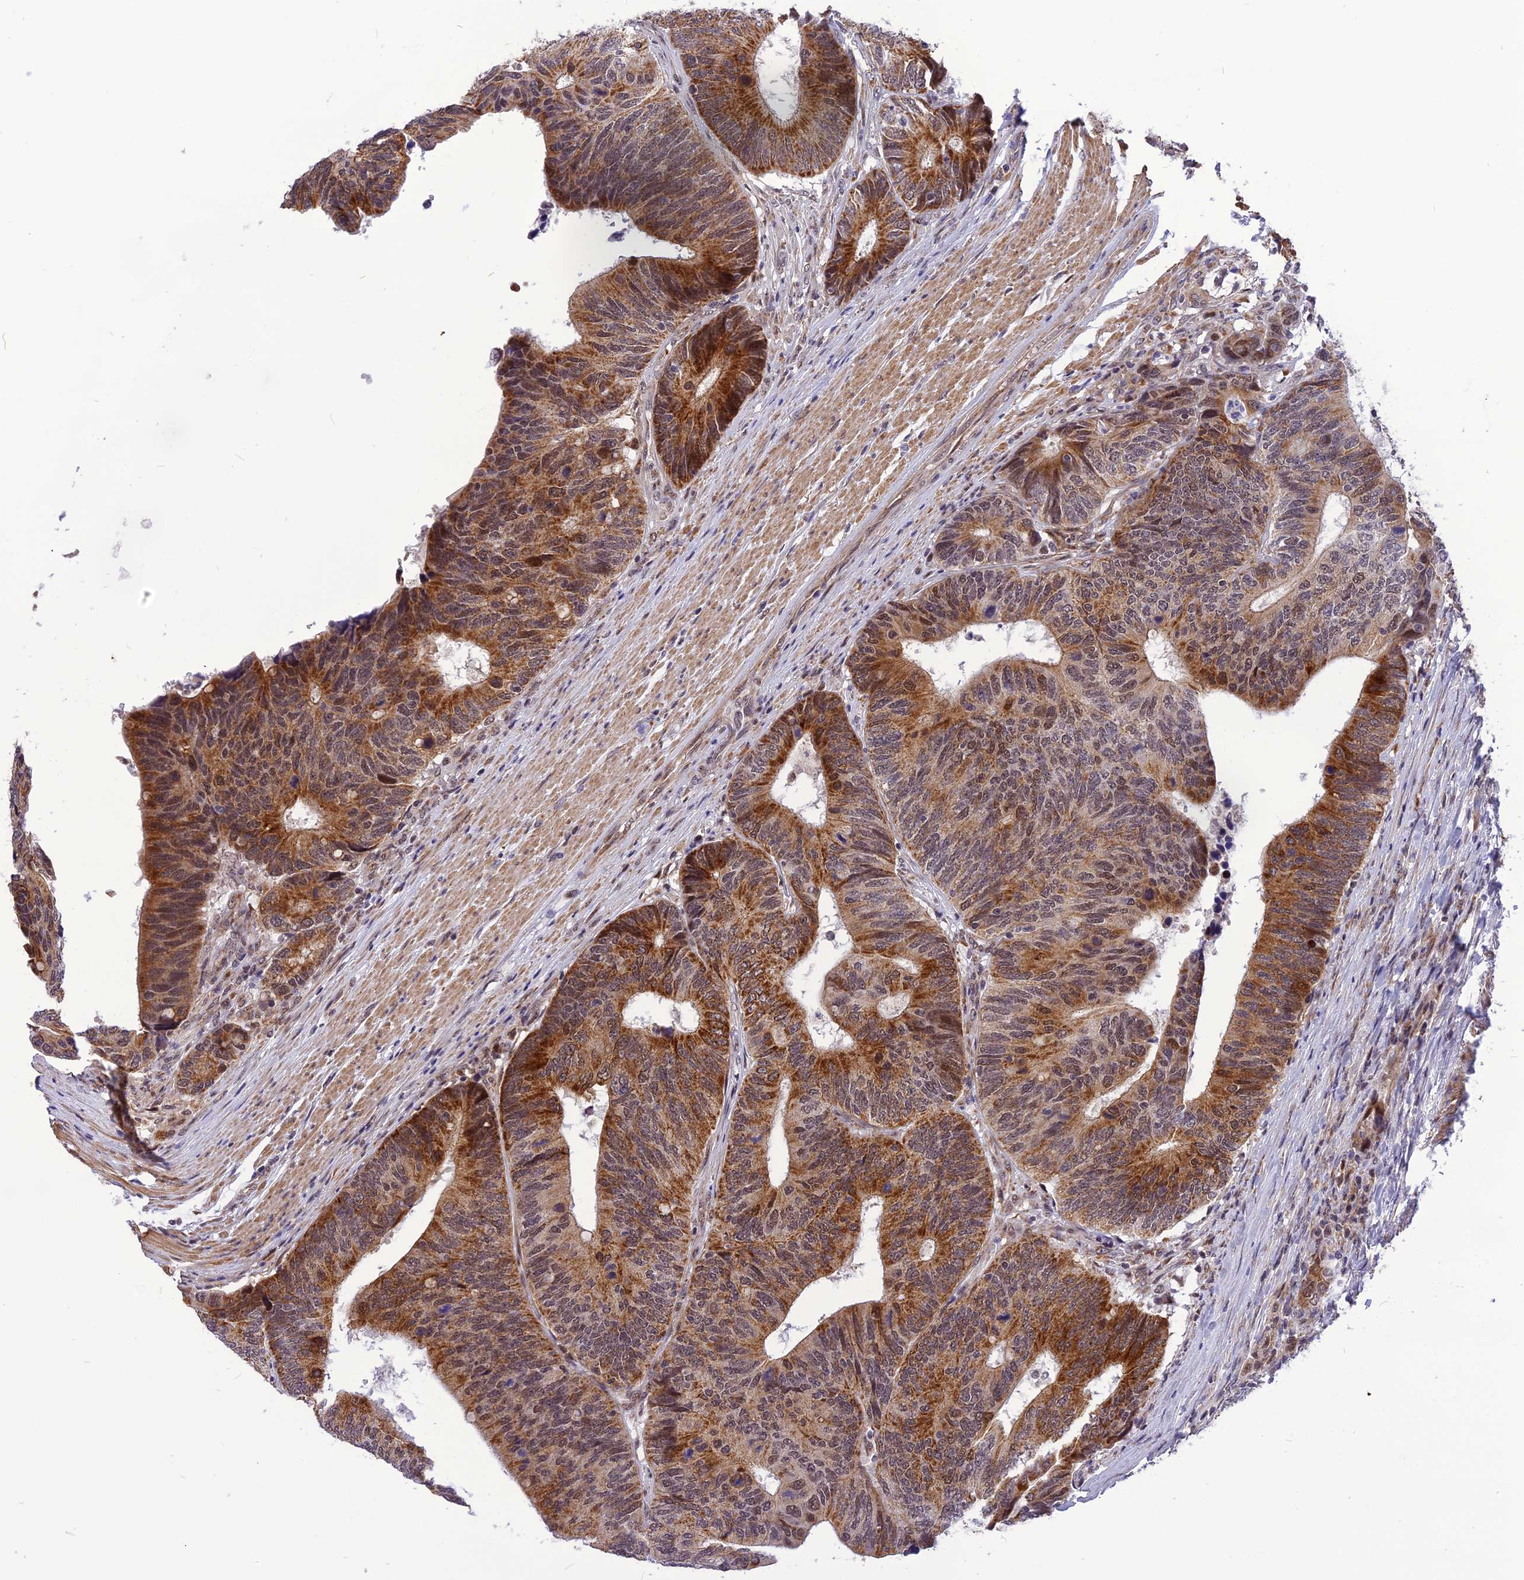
{"staining": {"intensity": "strong", "quantity": "25%-75%", "location": "cytoplasmic/membranous,nuclear"}, "tissue": "colorectal cancer", "cell_type": "Tumor cells", "image_type": "cancer", "snomed": [{"axis": "morphology", "description": "Adenocarcinoma, NOS"}, {"axis": "topography", "description": "Colon"}], "caption": "Adenocarcinoma (colorectal) stained for a protein shows strong cytoplasmic/membranous and nuclear positivity in tumor cells.", "gene": "CMC1", "patient": {"sex": "male", "age": 87}}